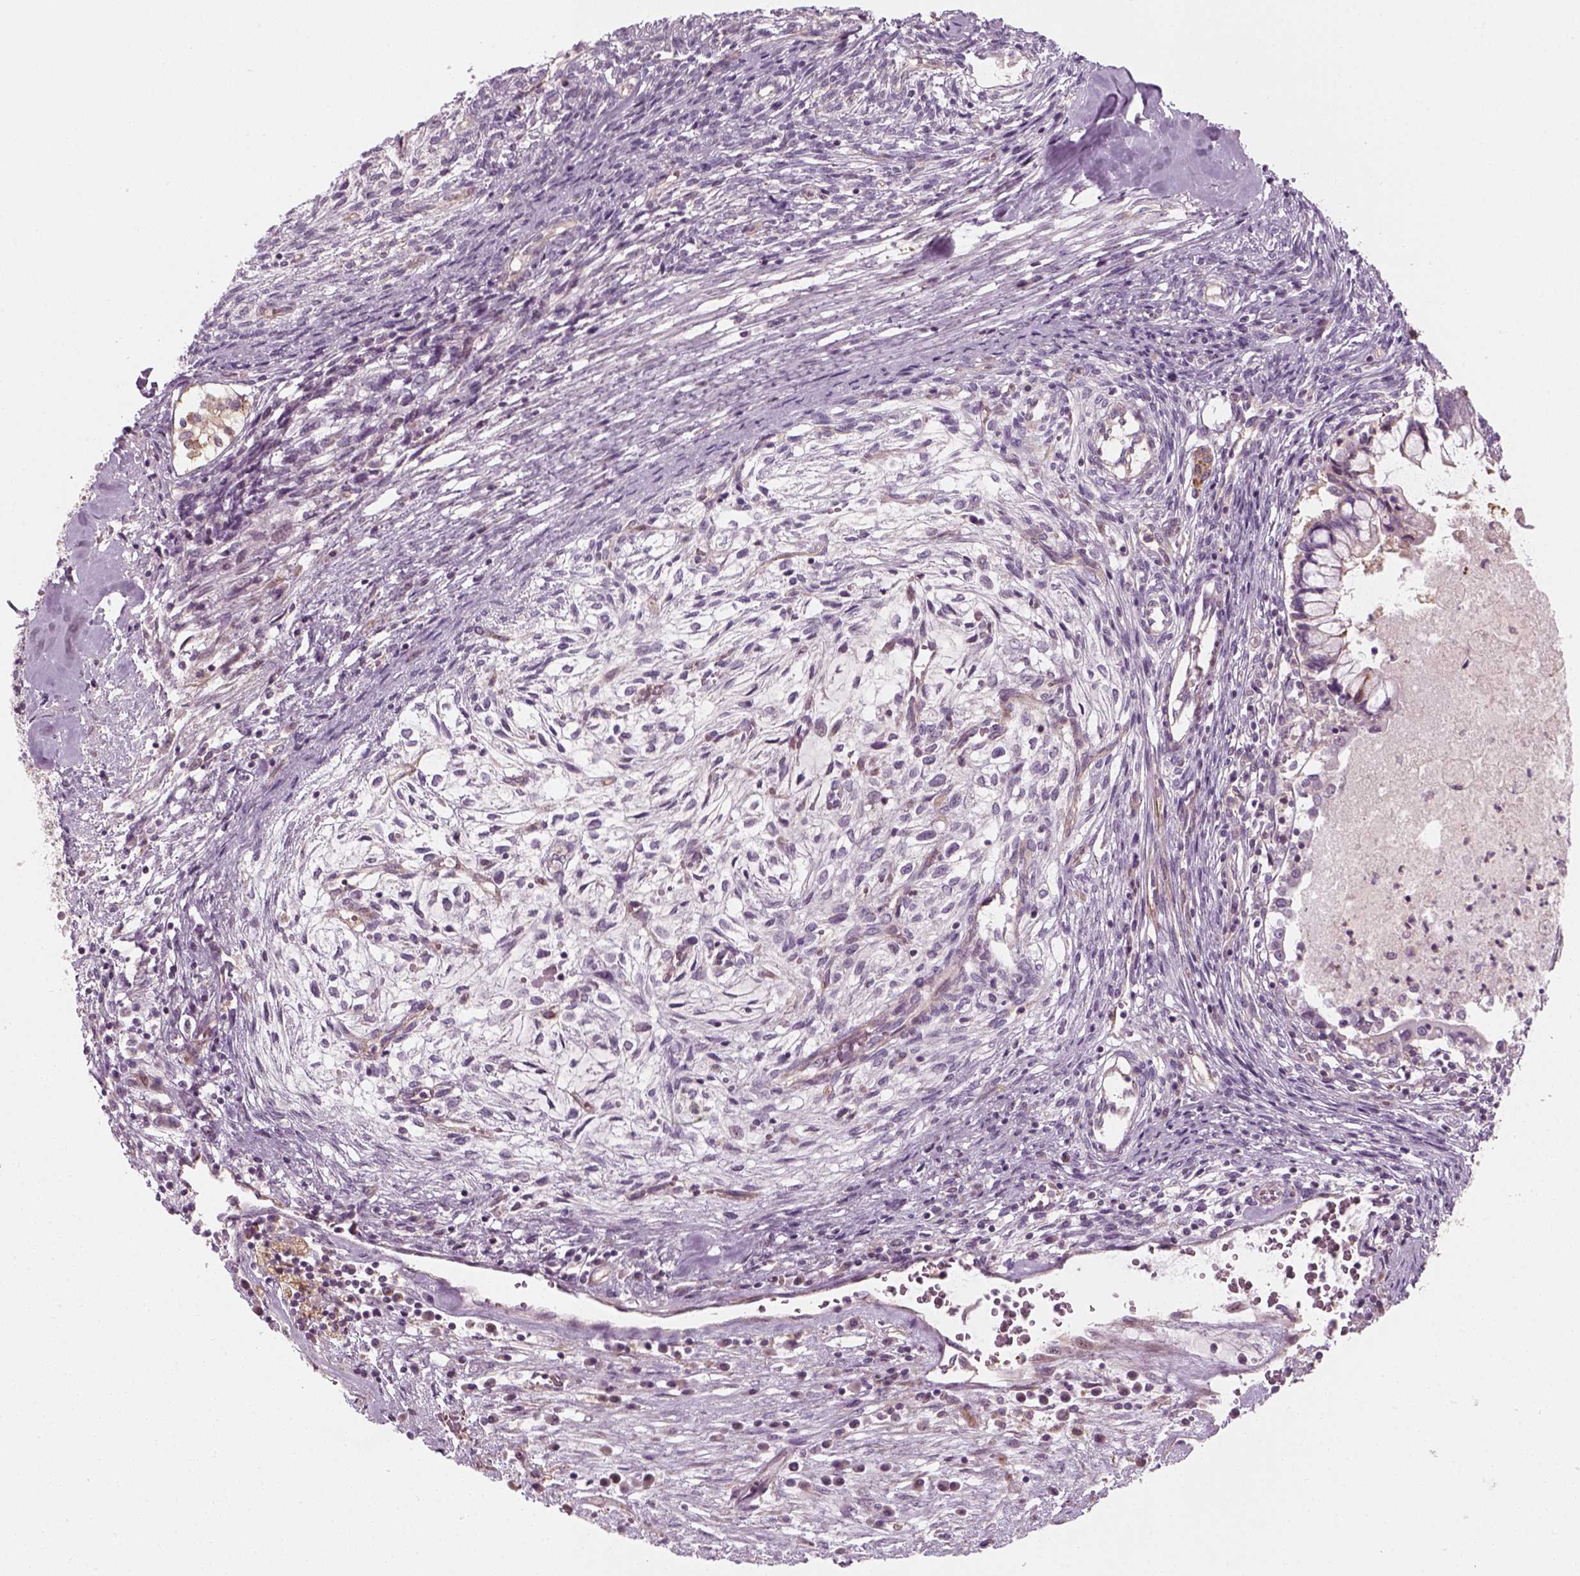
{"staining": {"intensity": "negative", "quantity": "none", "location": "none"}, "tissue": "testis cancer", "cell_type": "Tumor cells", "image_type": "cancer", "snomed": [{"axis": "morphology", "description": "Carcinoma, Embryonal, NOS"}, {"axis": "topography", "description": "Testis"}], "caption": "Histopathology image shows no significant protein expression in tumor cells of embryonal carcinoma (testis).", "gene": "DNASE1L1", "patient": {"sex": "male", "age": 37}}